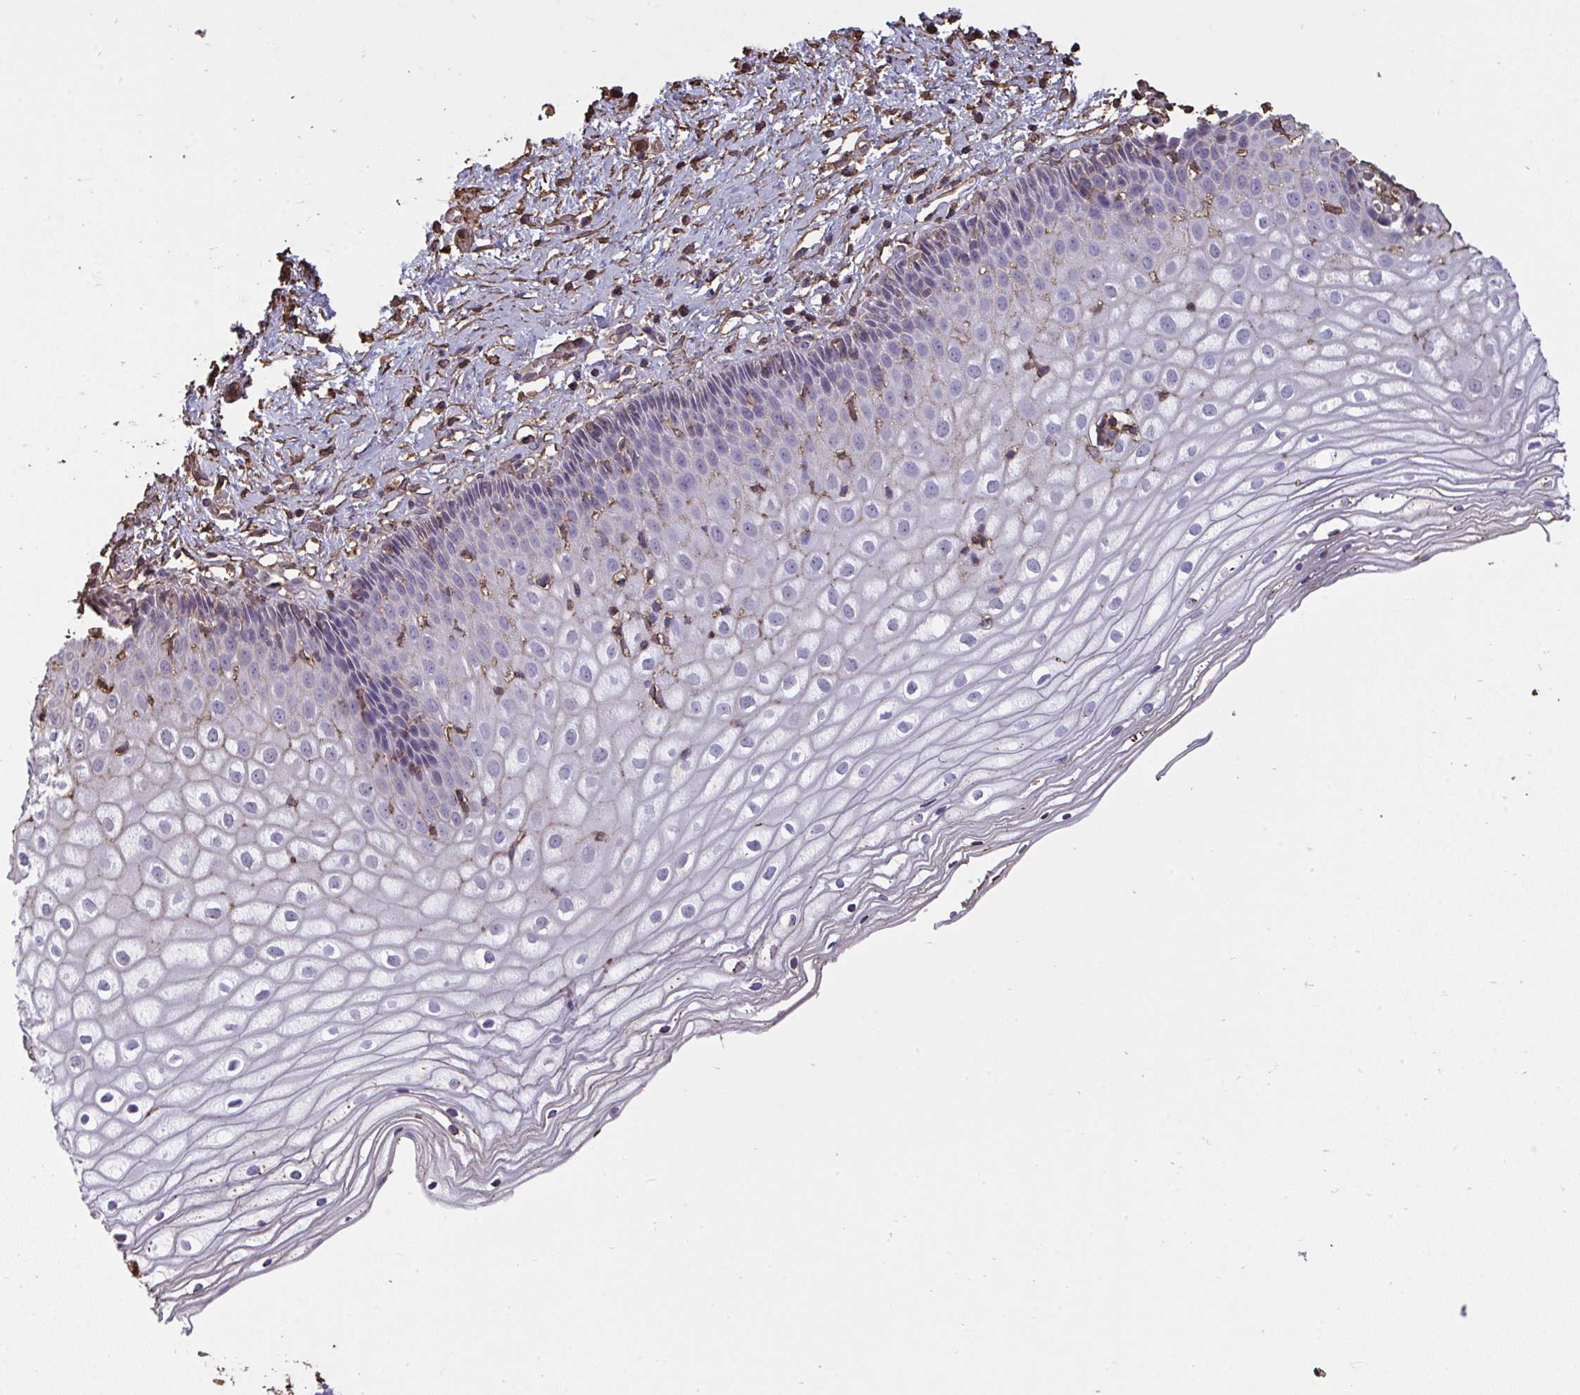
{"staining": {"intensity": "weak", "quantity": "25%-75%", "location": "cytoplasmic/membranous"}, "tissue": "cervix", "cell_type": "Glandular cells", "image_type": "normal", "snomed": [{"axis": "morphology", "description": "Normal tissue, NOS"}, {"axis": "topography", "description": "Cervix"}], "caption": "This micrograph reveals unremarkable cervix stained with immunohistochemistry (IHC) to label a protein in brown. The cytoplasmic/membranous of glandular cells show weak positivity for the protein. Nuclei are counter-stained blue.", "gene": "ANXA5", "patient": {"sex": "female", "age": 36}}